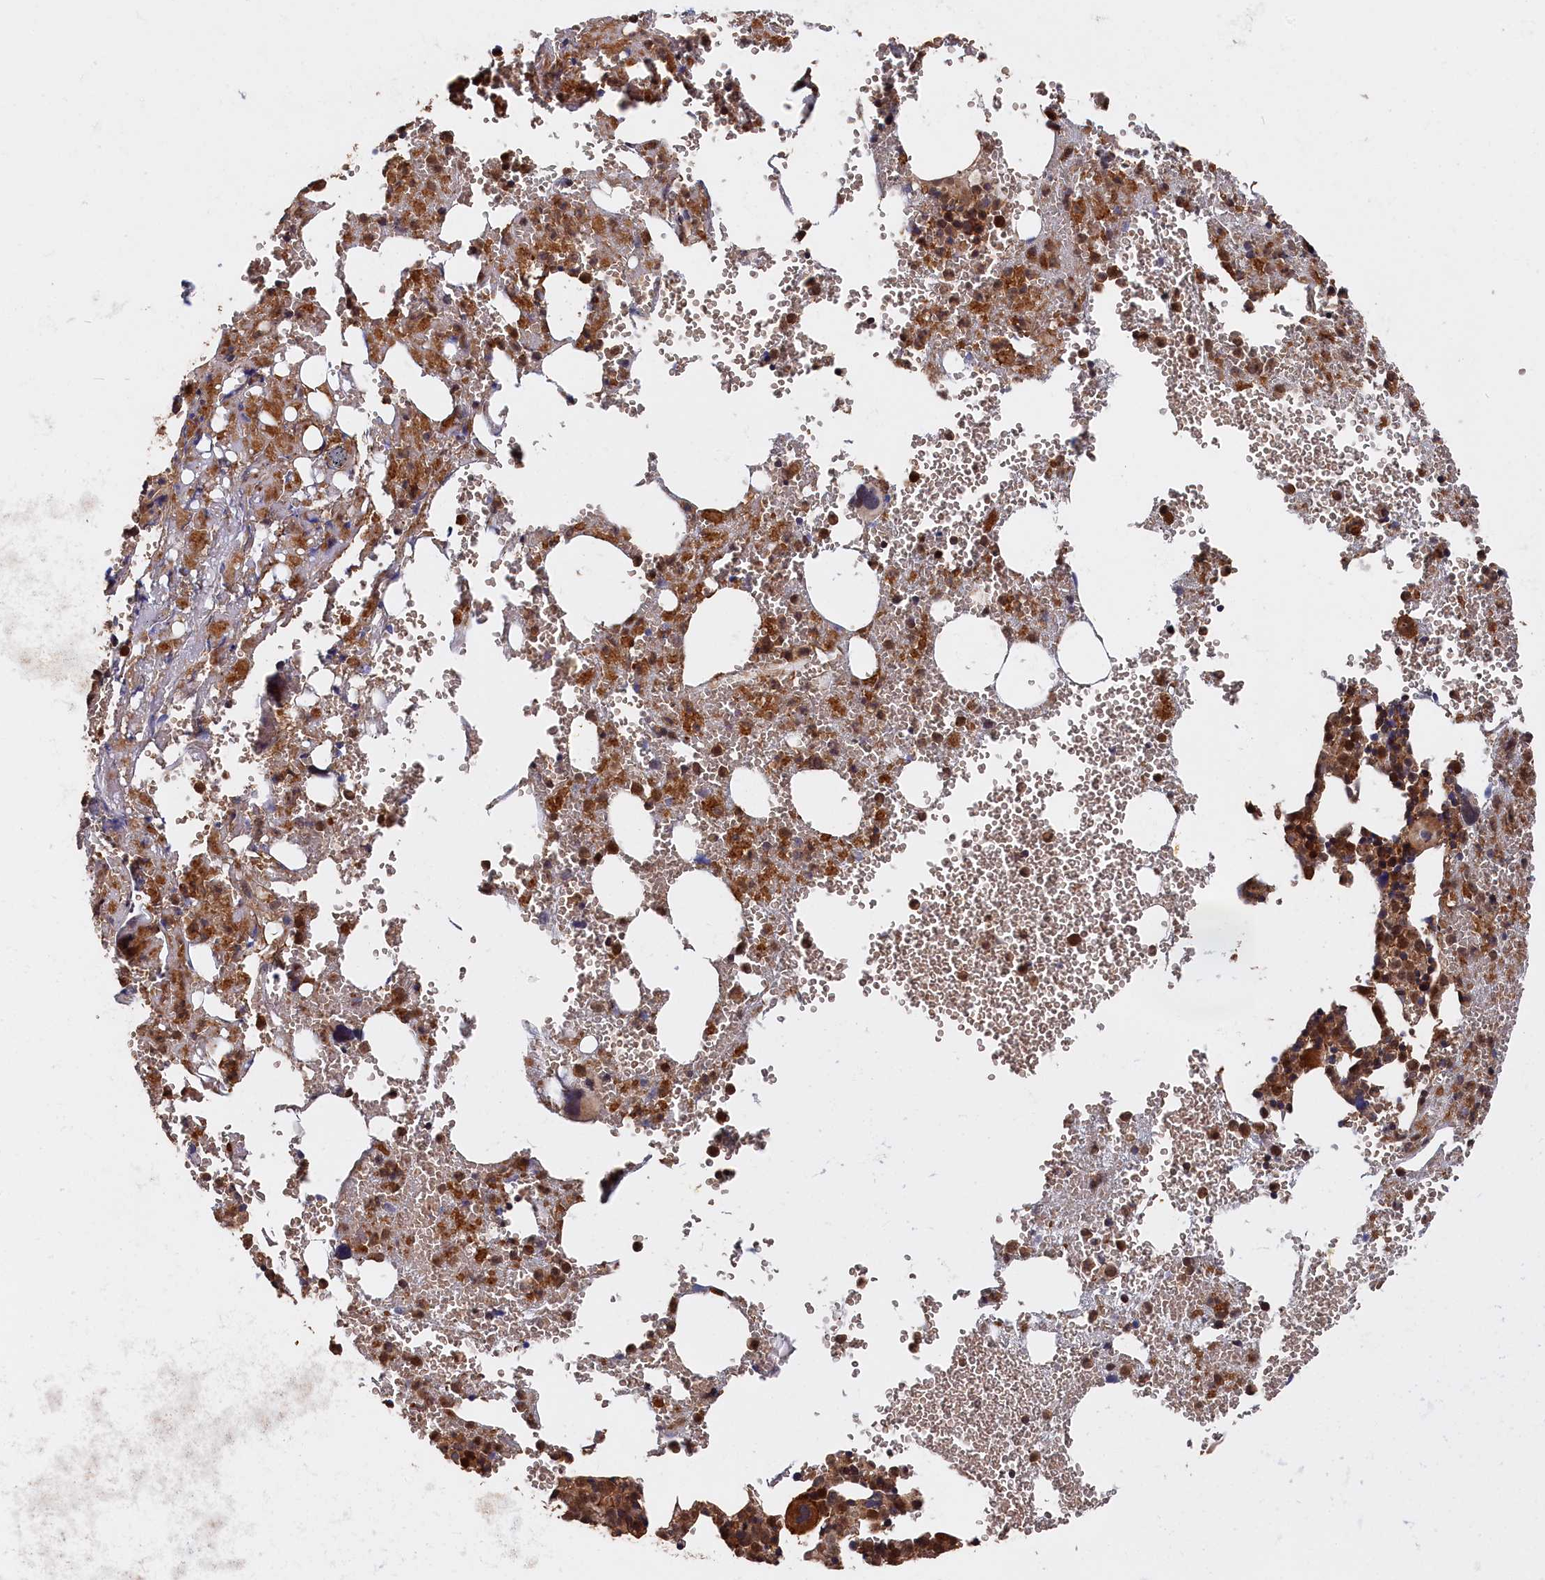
{"staining": {"intensity": "strong", "quantity": ">75%", "location": "cytoplasmic/membranous,nuclear"}, "tissue": "bone marrow", "cell_type": "Hematopoietic cells", "image_type": "normal", "snomed": [{"axis": "morphology", "description": "Normal tissue, NOS"}, {"axis": "topography", "description": "Bone marrow"}], "caption": "Protein expression analysis of benign human bone marrow reveals strong cytoplasmic/membranous,nuclear positivity in approximately >75% of hematopoietic cells. The protein of interest is stained brown, and the nuclei are stained in blue (DAB IHC with brightfield microscopy, high magnification).", "gene": "RMI2", "patient": {"sex": "male", "age": 61}}